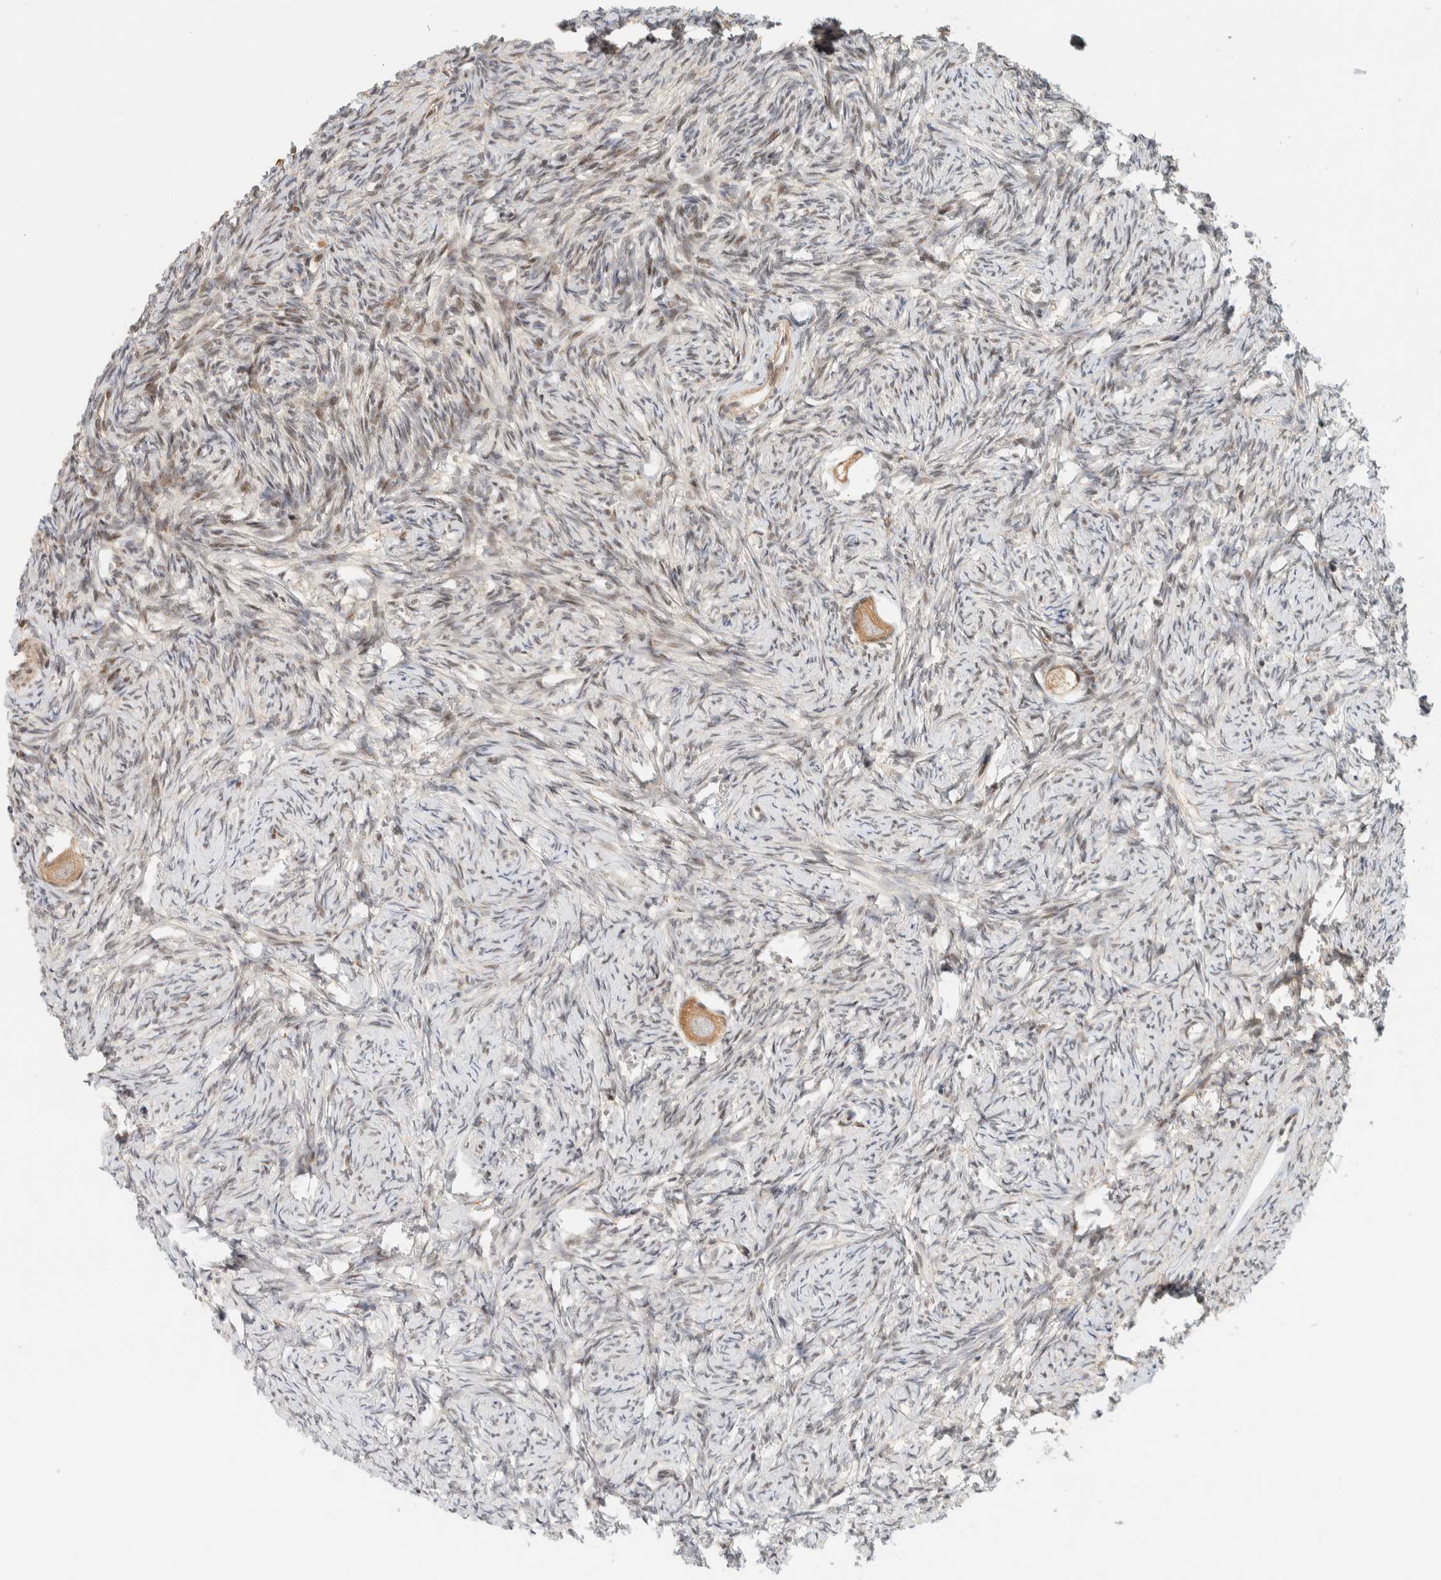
{"staining": {"intensity": "moderate", "quantity": ">75%", "location": "cytoplasmic/membranous"}, "tissue": "ovary", "cell_type": "Follicle cells", "image_type": "normal", "snomed": [{"axis": "morphology", "description": "Normal tissue, NOS"}, {"axis": "topography", "description": "Ovary"}], "caption": "Ovary stained with DAB (3,3'-diaminobenzidine) immunohistochemistry (IHC) displays medium levels of moderate cytoplasmic/membranous positivity in approximately >75% of follicle cells.", "gene": "ARFGEF1", "patient": {"sex": "female", "age": 34}}